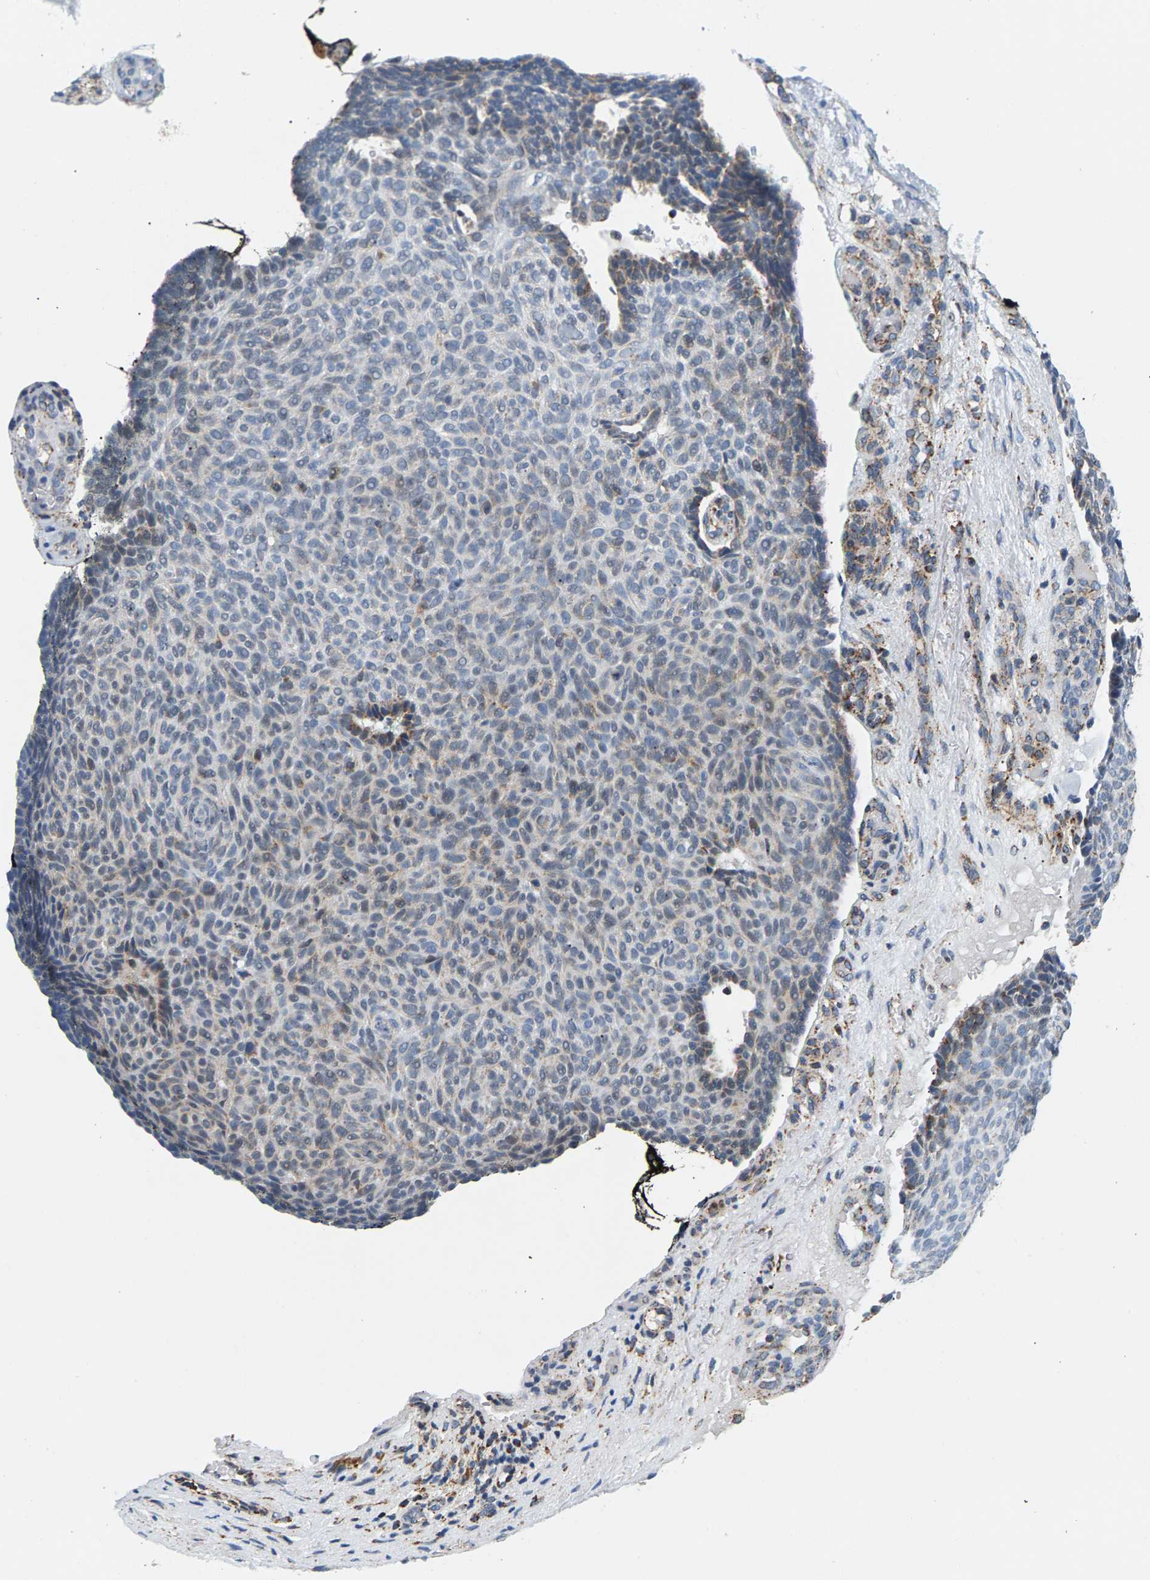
{"staining": {"intensity": "moderate", "quantity": "<25%", "location": "cytoplasmic/membranous"}, "tissue": "skin cancer", "cell_type": "Tumor cells", "image_type": "cancer", "snomed": [{"axis": "morphology", "description": "Basal cell carcinoma"}, {"axis": "topography", "description": "Skin"}], "caption": "Protein expression analysis of skin basal cell carcinoma displays moderate cytoplasmic/membranous staining in approximately <25% of tumor cells.", "gene": "PDE1A", "patient": {"sex": "male", "age": 61}}